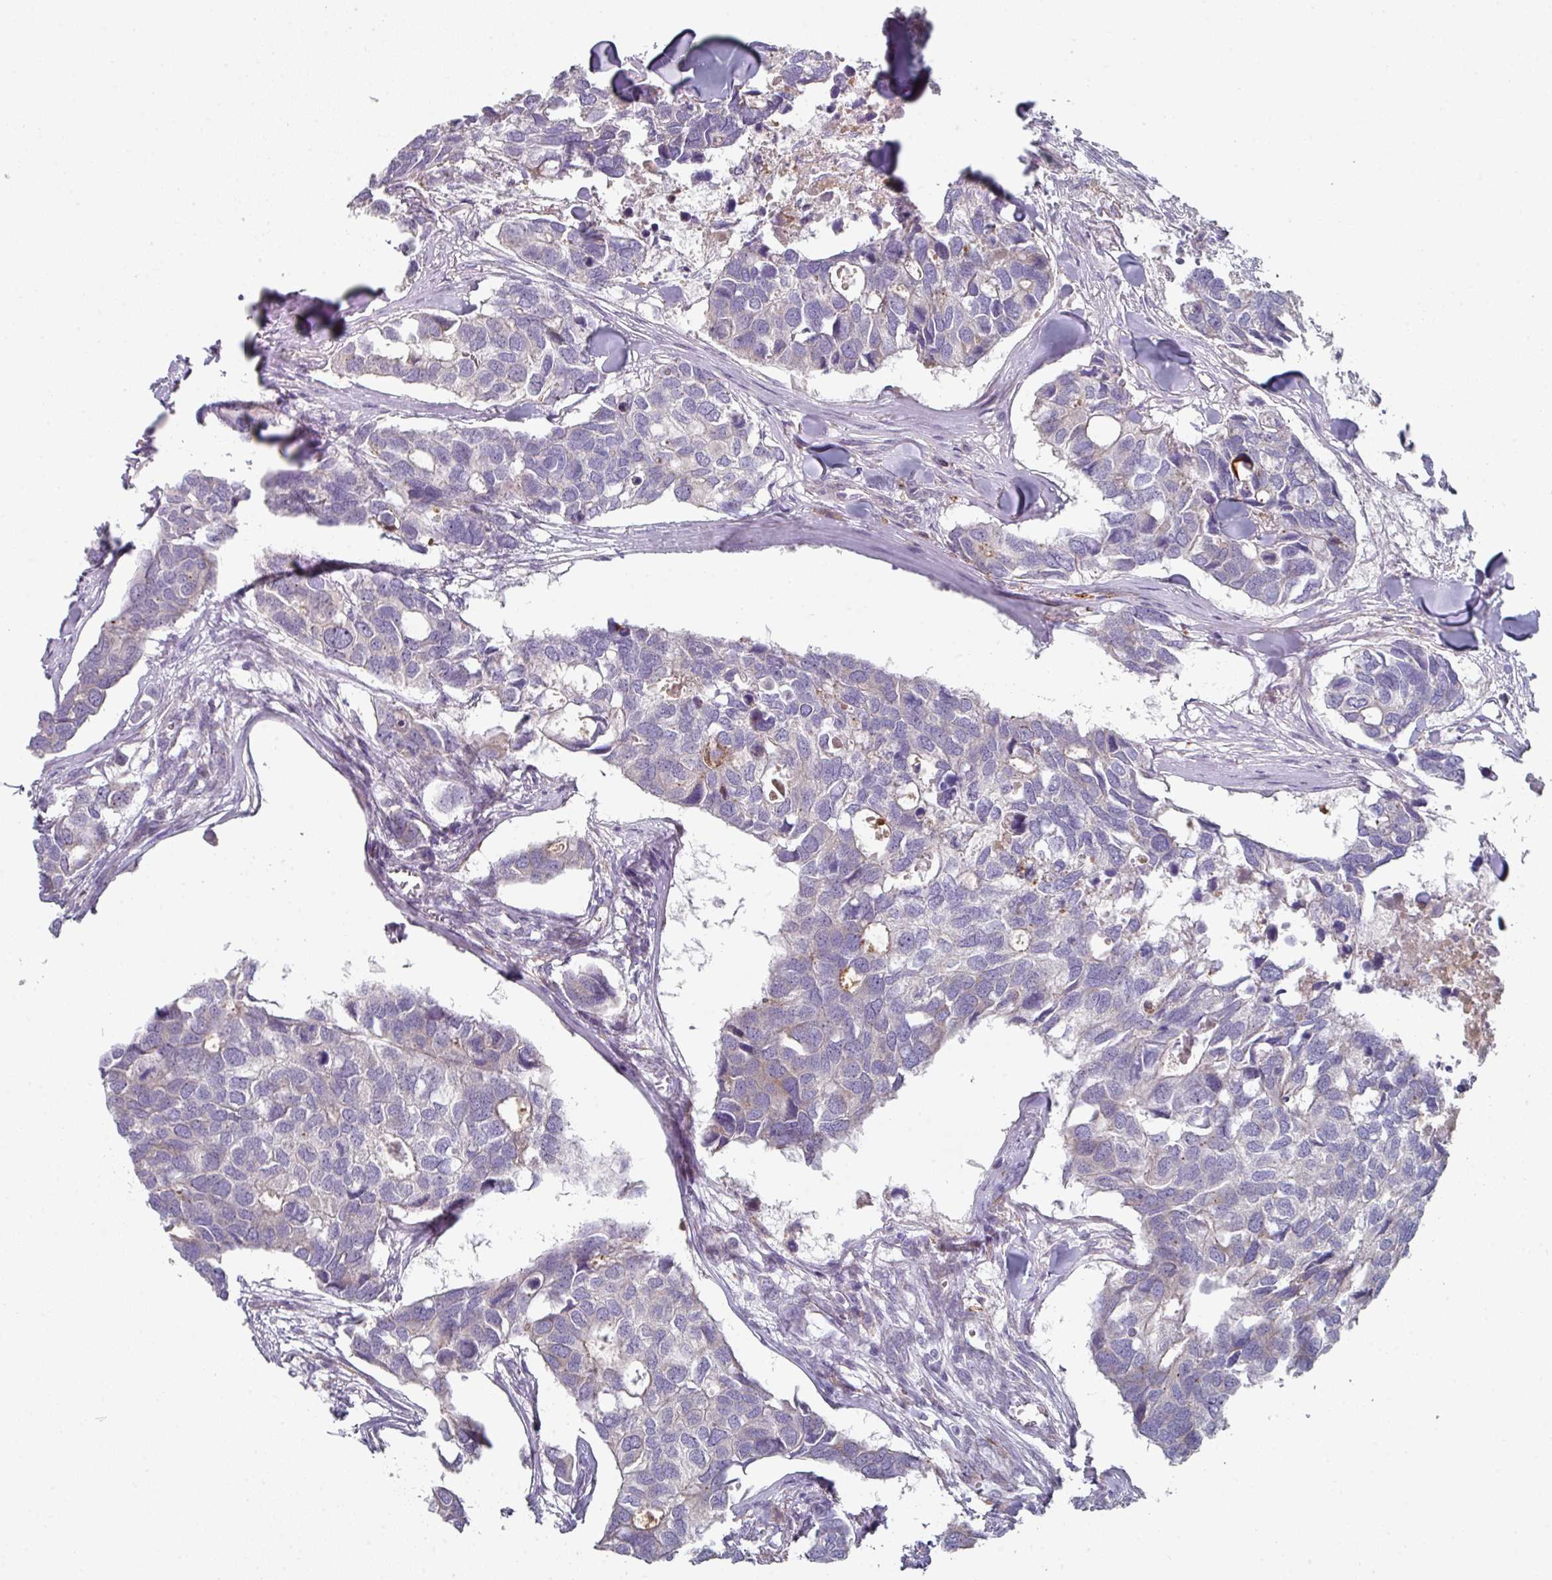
{"staining": {"intensity": "negative", "quantity": "none", "location": "none"}, "tissue": "breast cancer", "cell_type": "Tumor cells", "image_type": "cancer", "snomed": [{"axis": "morphology", "description": "Duct carcinoma"}, {"axis": "topography", "description": "Breast"}], "caption": "A high-resolution photomicrograph shows IHC staining of breast cancer, which demonstrates no significant positivity in tumor cells. (DAB (3,3'-diaminobenzidine) immunohistochemistry, high magnification).", "gene": "WSB2", "patient": {"sex": "female", "age": 83}}